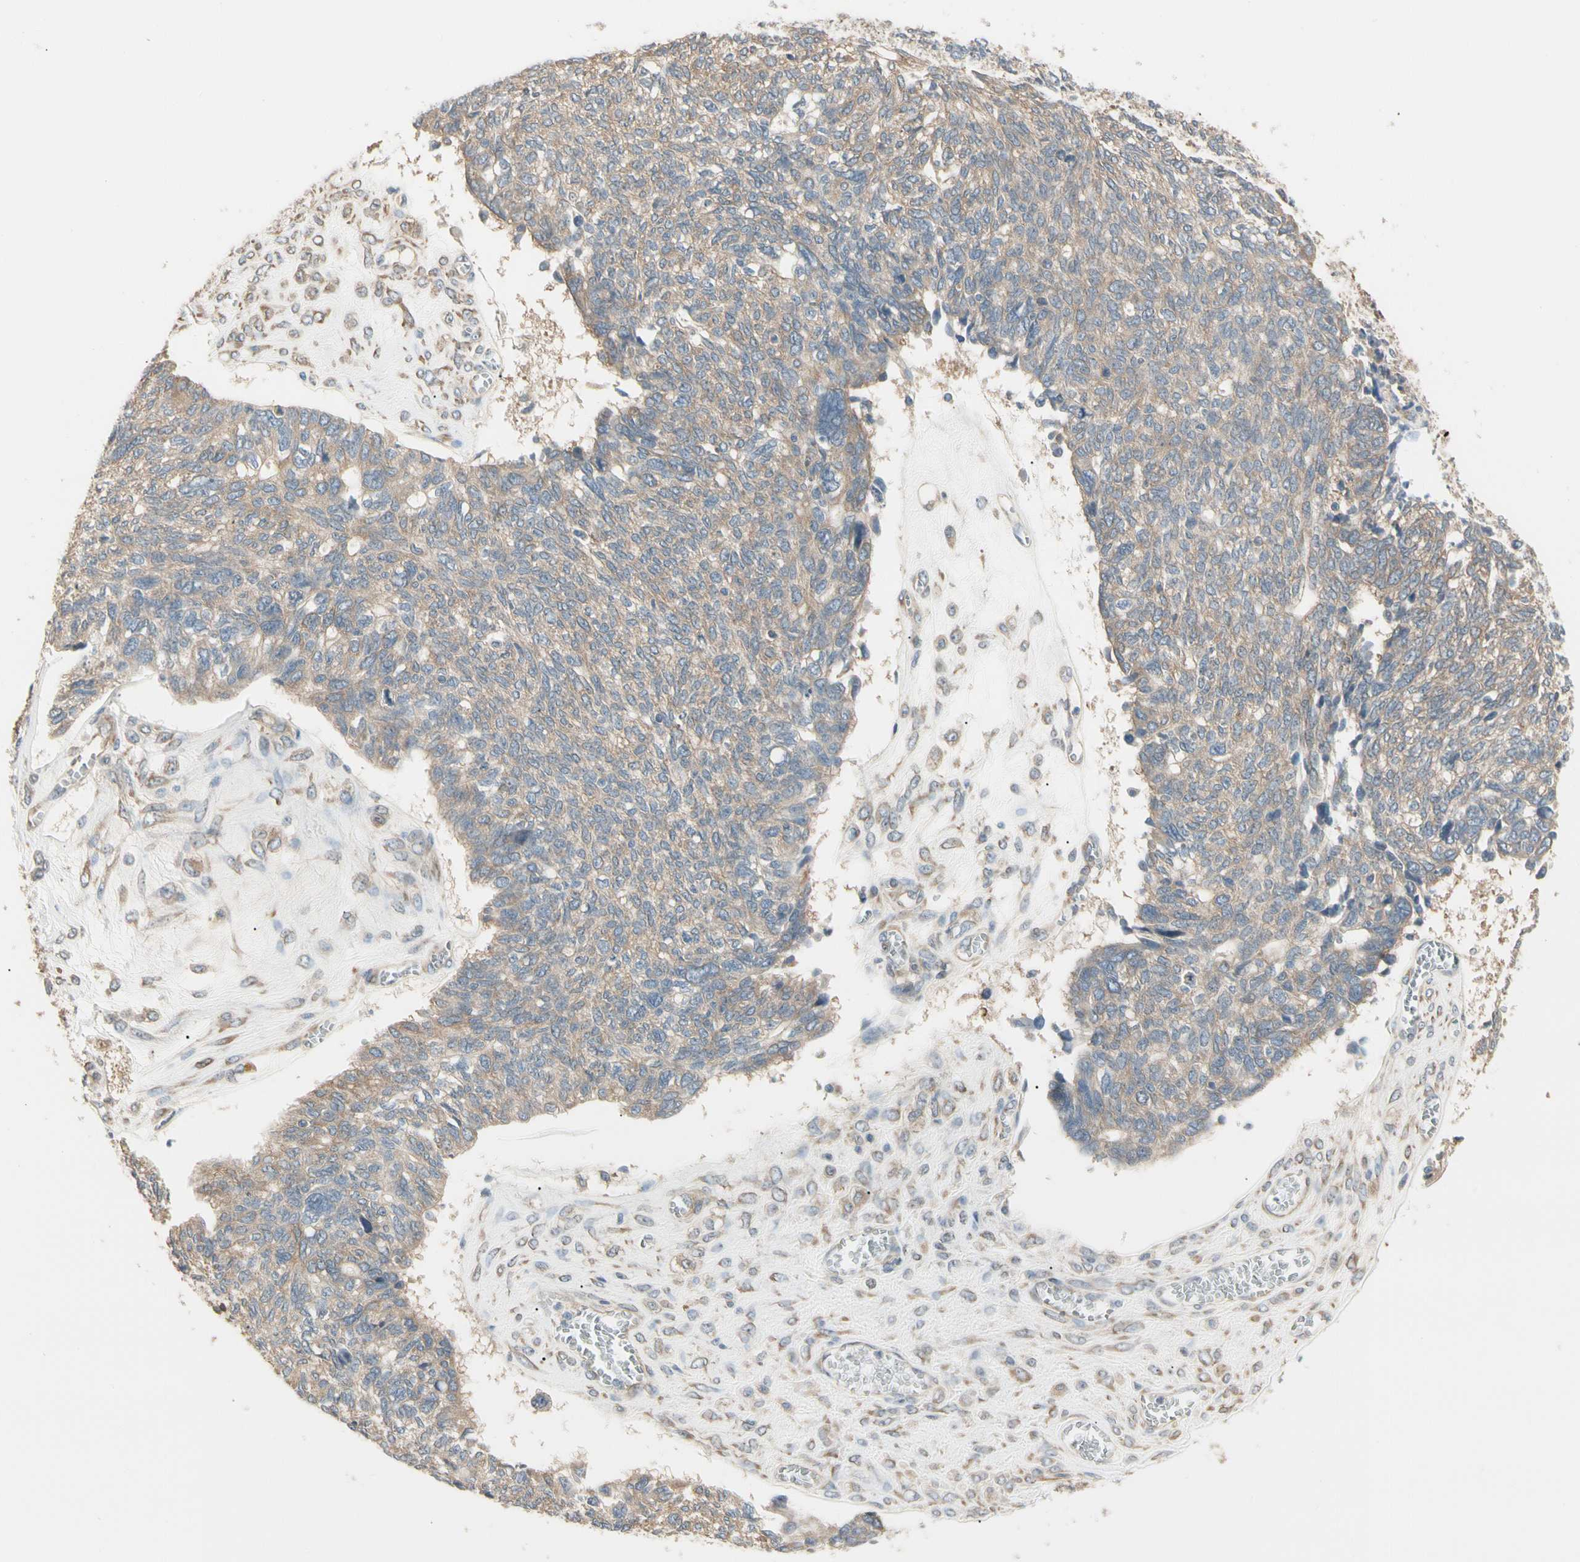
{"staining": {"intensity": "weak", "quantity": ">75%", "location": "cytoplasmic/membranous"}, "tissue": "ovarian cancer", "cell_type": "Tumor cells", "image_type": "cancer", "snomed": [{"axis": "morphology", "description": "Cystadenocarcinoma, serous, NOS"}, {"axis": "topography", "description": "Ovary"}], "caption": "Immunohistochemical staining of human ovarian serous cystadenocarcinoma exhibits weak cytoplasmic/membranous protein positivity in about >75% of tumor cells.", "gene": "IRAG1", "patient": {"sex": "female", "age": 79}}